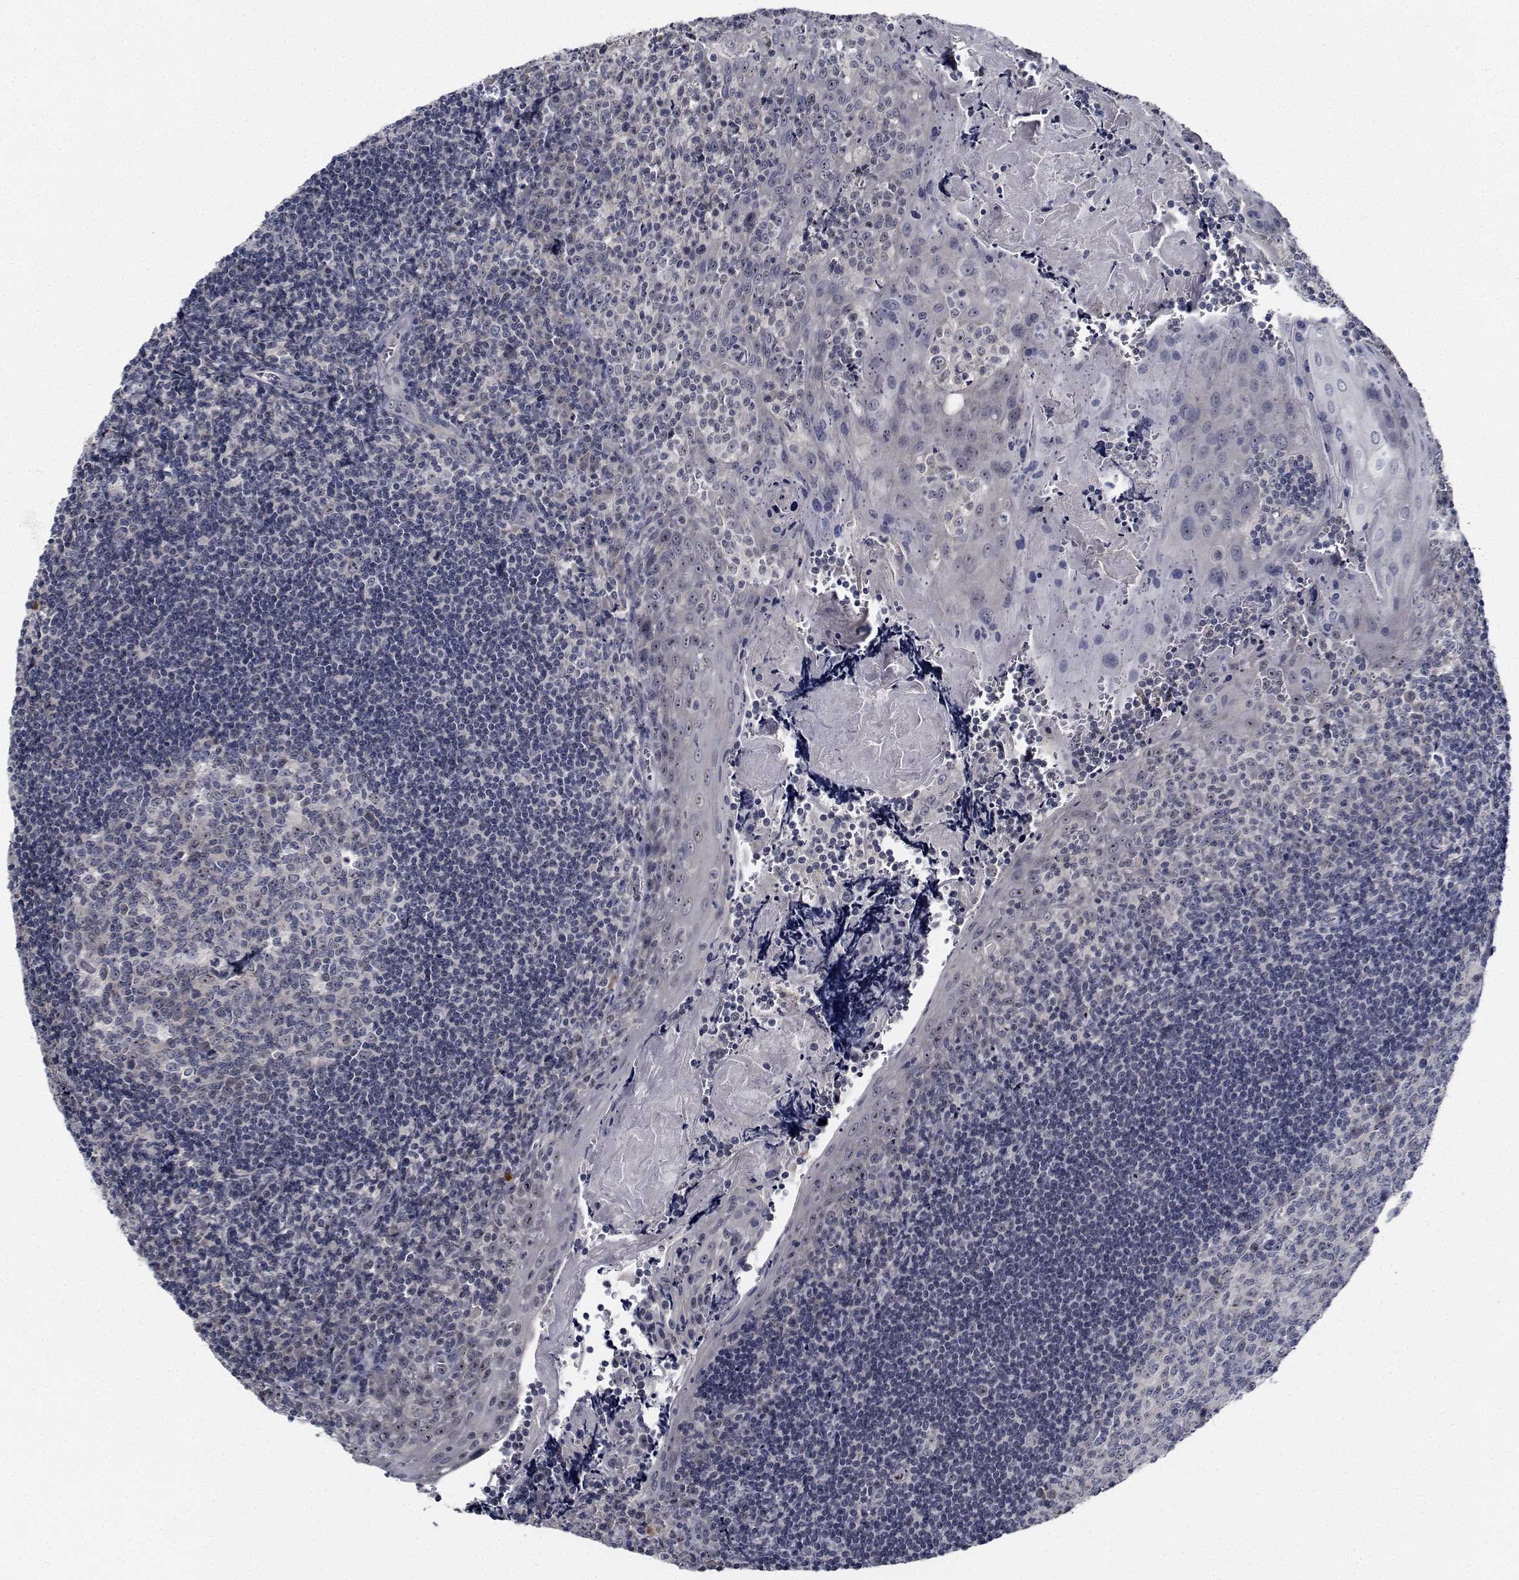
{"staining": {"intensity": "weak", "quantity": "25%-75%", "location": "nuclear"}, "tissue": "tonsil", "cell_type": "Germinal center cells", "image_type": "normal", "snomed": [{"axis": "morphology", "description": "Normal tissue, NOS"}, {"axis": "morphology", "description": "Inflammation, NOS"}, {"axis": "topography", "description": "Tonsil"}], "caption": "Germinal center cells reveal low levels of weak nuclear expression in about 25%-75% of cells in normal human tonsil.", "gene": "NVL", "patient": {"sex": "female", "age": 31}}